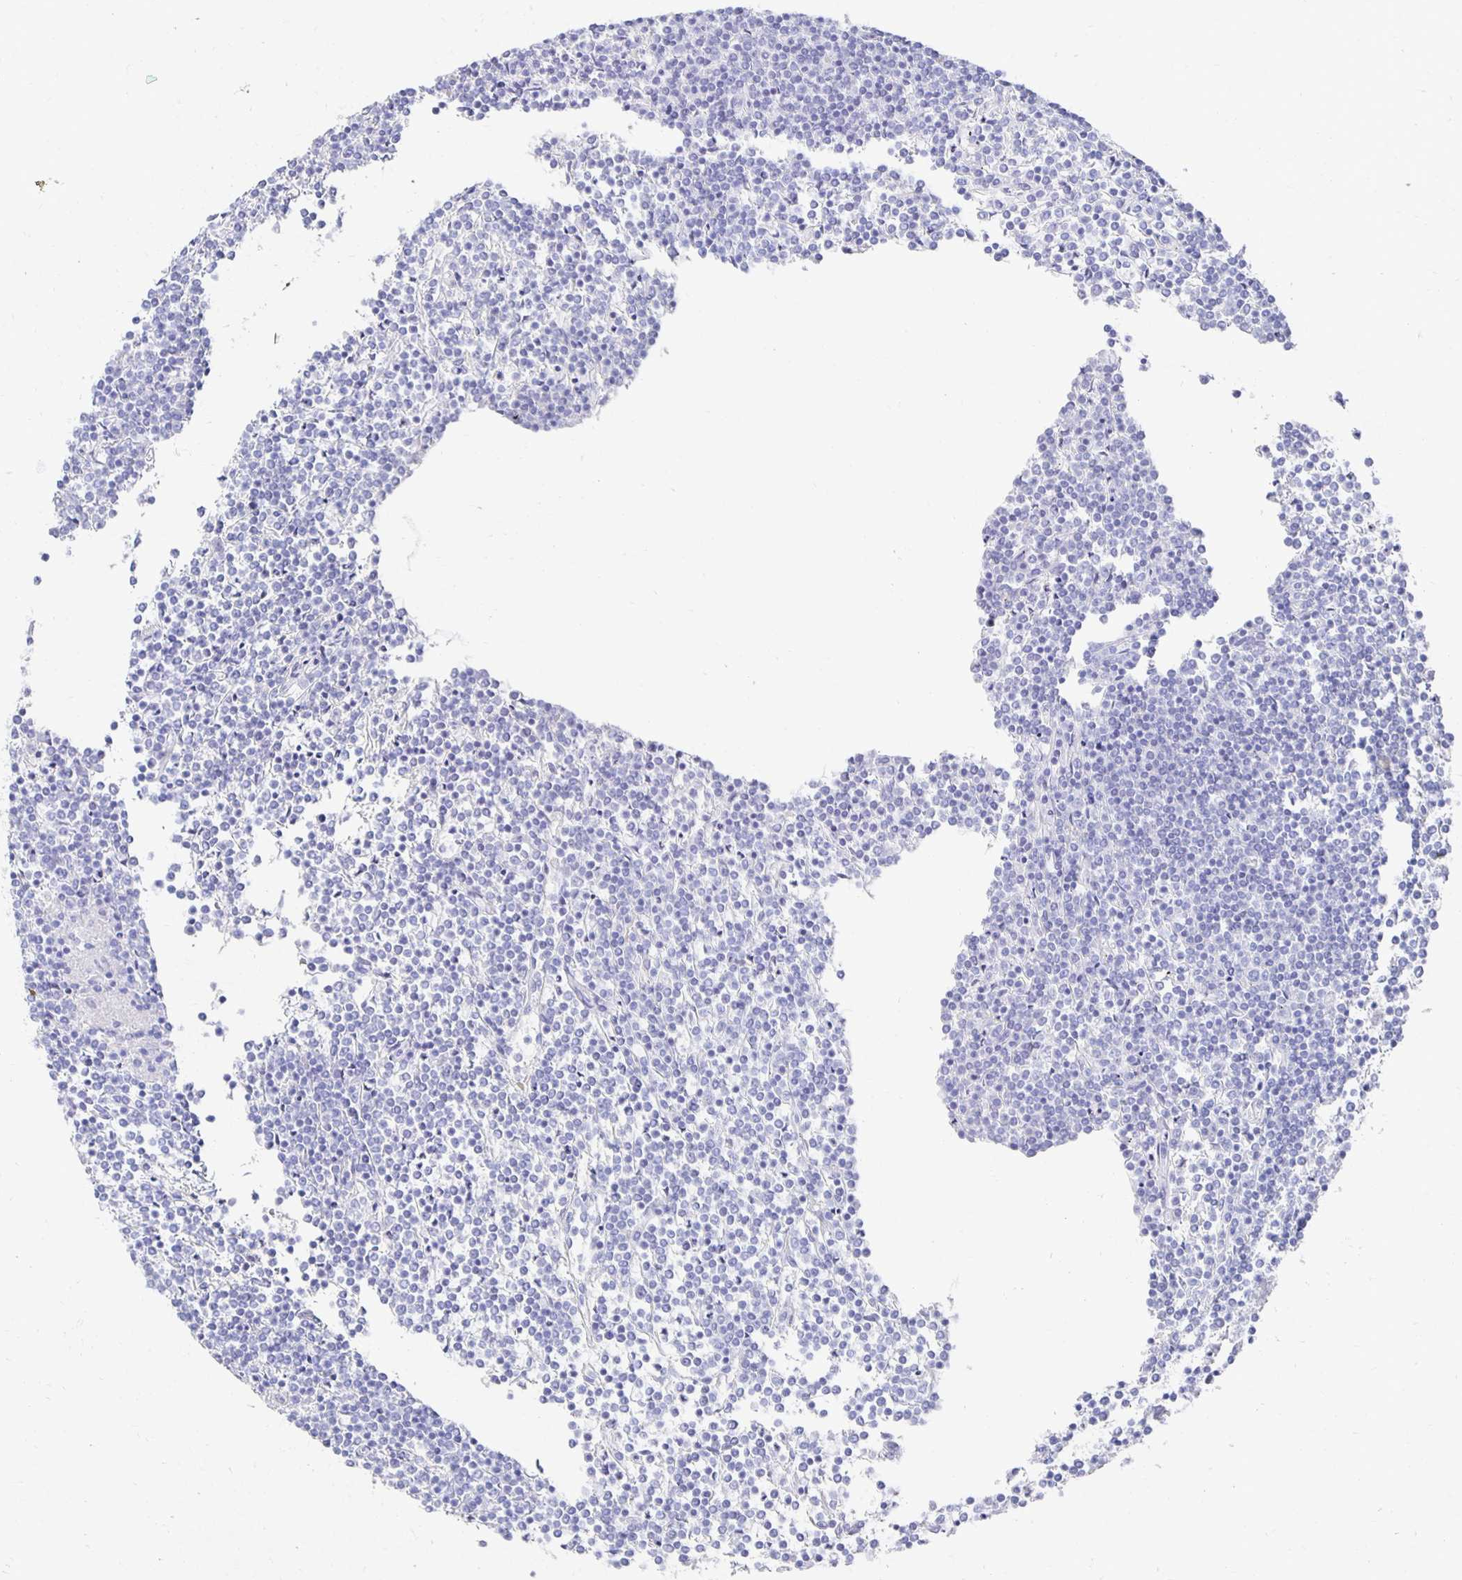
{"staining": {"intensity": "negative", "quantity": "none", "location": "none"}, "tissue": "lymphoma", "cell_type": "Tumor cells", "image_type": "cancer", "snomed": [{"axis": "morphology", "description": "Malignant lymphoma, non-Hodgkin's type, Low grade"}, {"axis": "topography", "description": "Spleen"}], "caption": "Lymphoma was stained to show a protein in brown. There is no significant staining in tumor cells.", "gene": "PRDM7", "patient": {"sex": "female", "age": 19}}